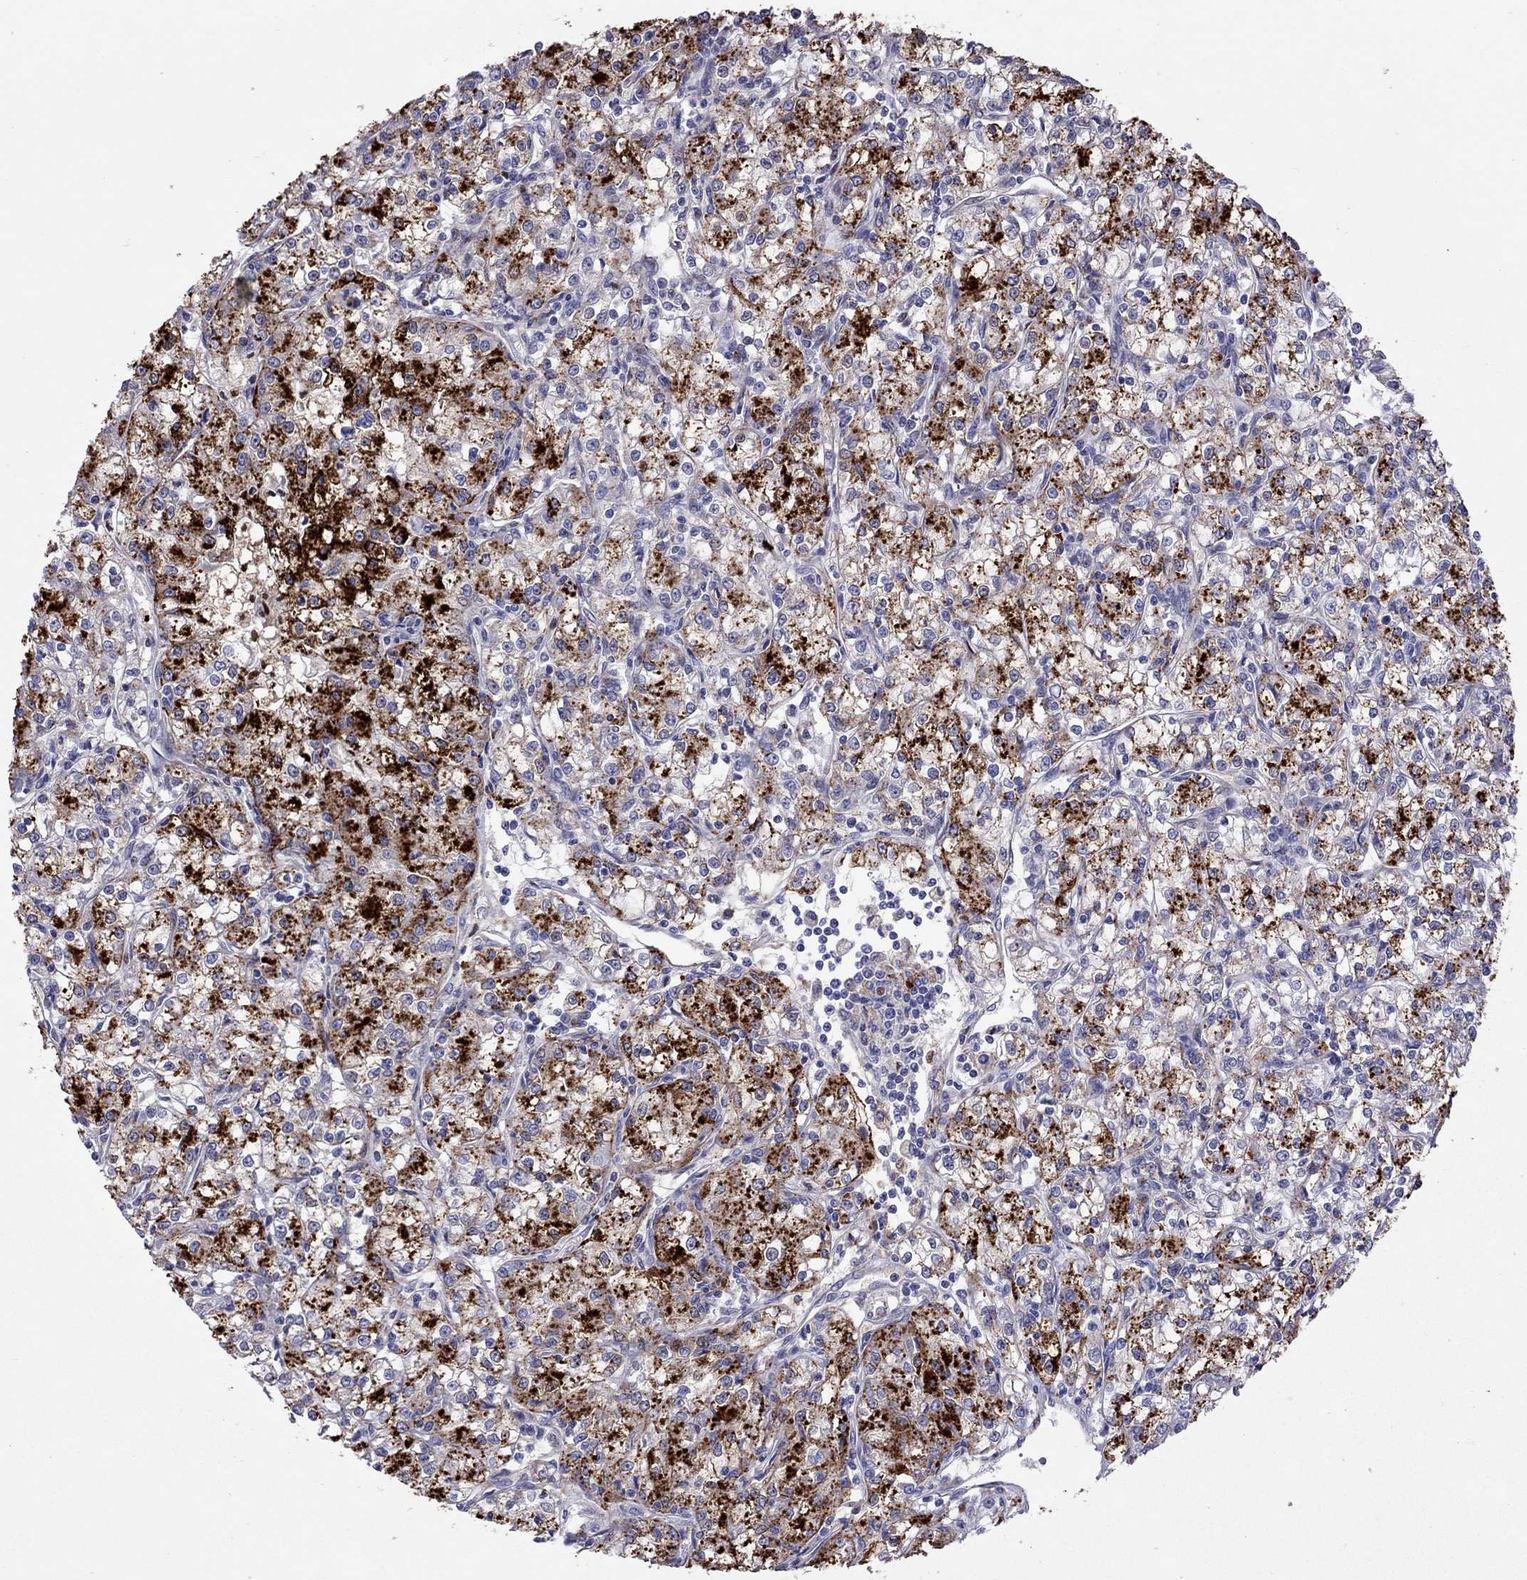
{"staining": {"intensity": "strong", "quantity": "25%-75%", "location": "cytoplasmic/membranous"}, "tissue": "renal cancer", "cell_type": "Tumor cells", "image_type": "cancer", "snomed": [{"axis": "morphology", "description": "Adenocarcinoma, NOS"}, {"axis": "topography", "description": "Kidney"}], "caption": "Human adenocarcinoma (renal) stained with a brown dye displays strong cytoplasmic/membranous positive positivity in approximately 25%-75% of tumor cells.", "gene": "SERPINA3", "patient": {"sex": "female", "age": 59}}